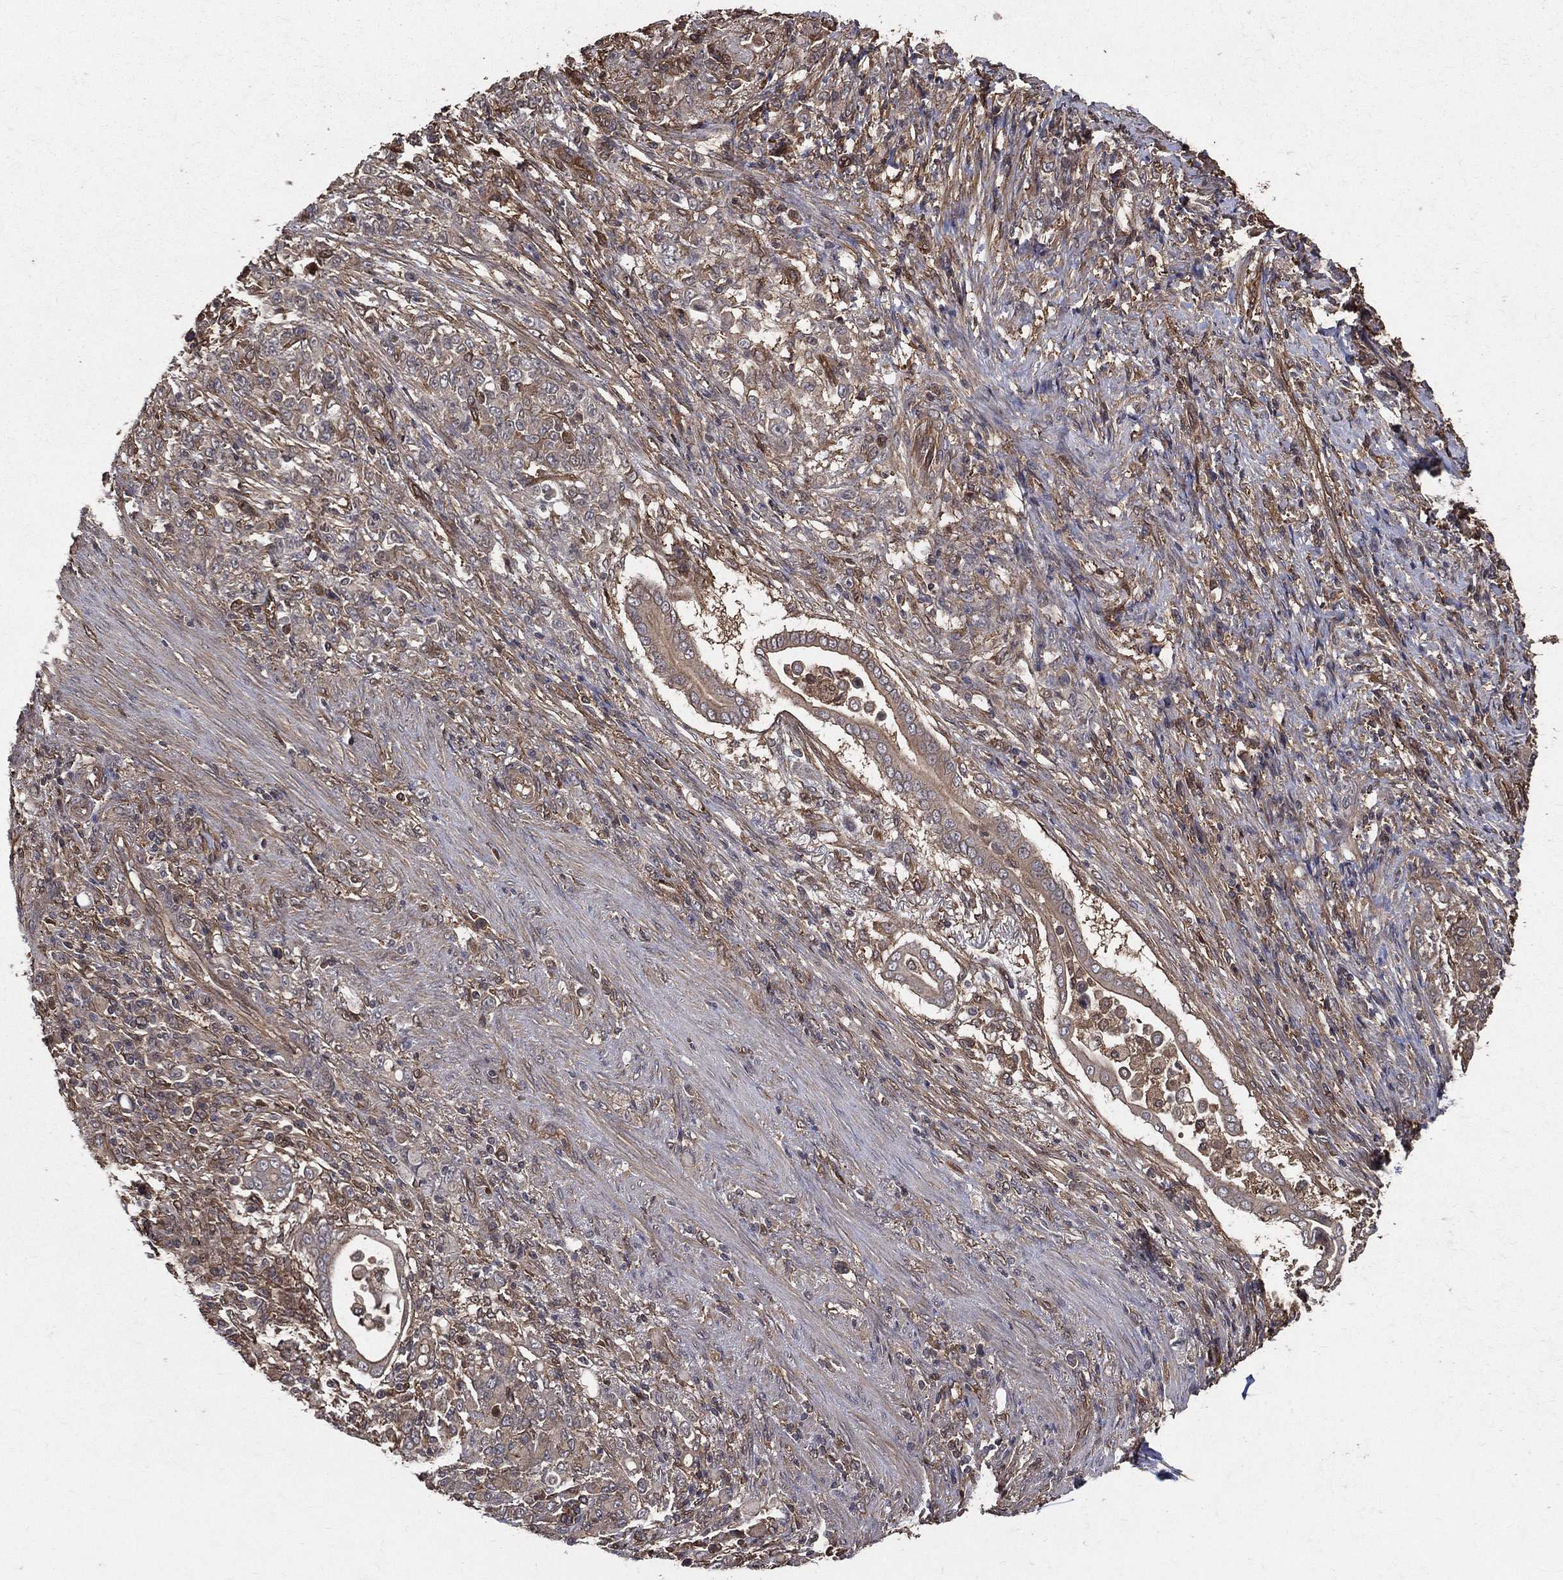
{"staining": {"intensity": "weak", "quantity": "25%-75%", "location": "cytoplasmic/membranous"}, "tissue": "stomach cancer", "cell_type": "Tumor cells", "image_type": "cancer", "snomed": [{"axis": "morphology", "description": "Normal tissue, NOS"}, {"axis": "morphology", "description": "Adenocarcinoma, NOS"}, {"axis": "topography", "description": "Stomach"}], "caption": "An image of human stomach adenocarcinoma stained for a protein demonstrates weak cytoplasmic/membranous brown staining in tumor cells.", "gene": "DPYSL2", "patient": {"sex": "female", "age": 79}}